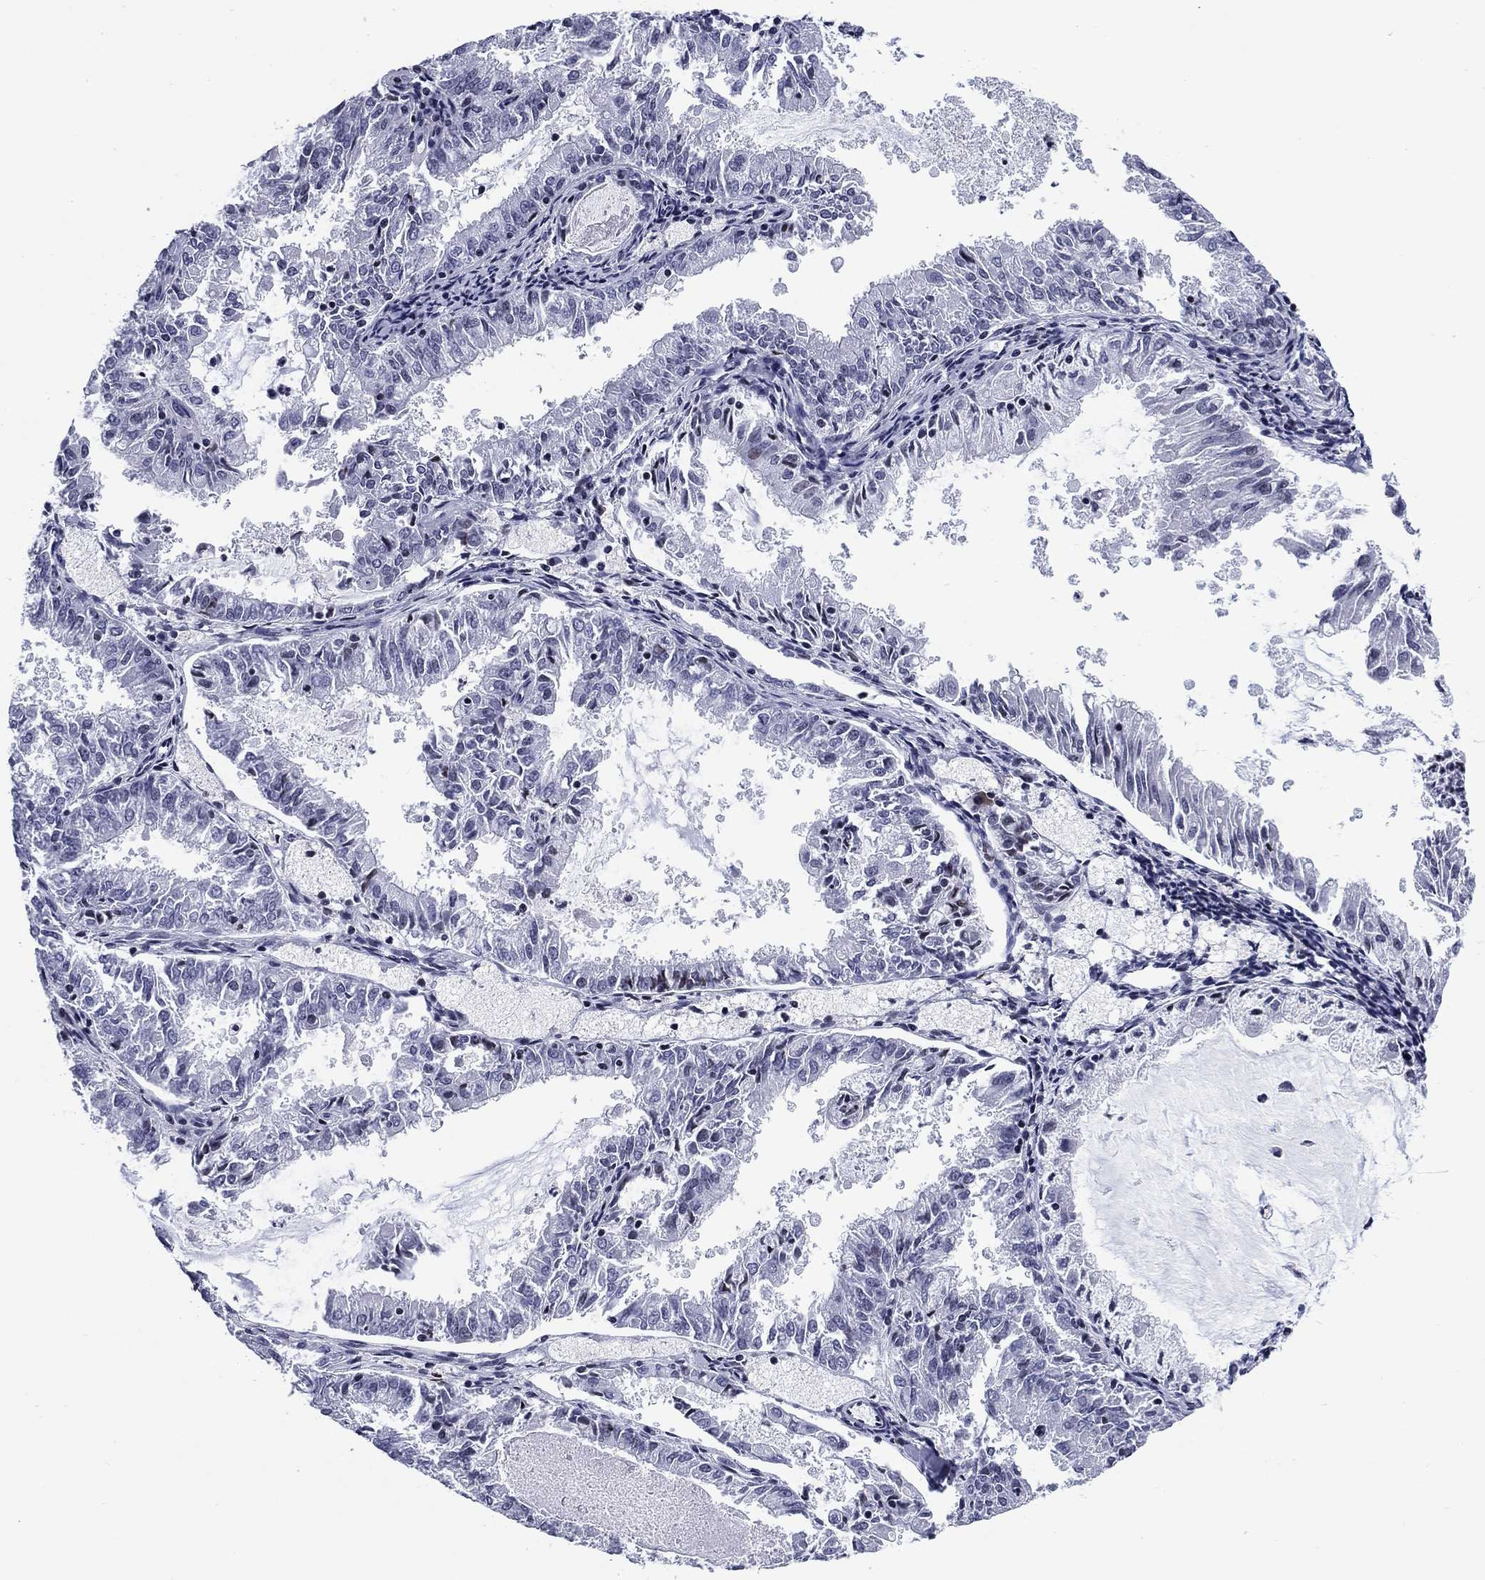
{"staining": {"intensity": "negative", "quantity": "none", "location": "none"}, "tissue": "endometrial cancer", "cell_type": "Tumor cells", "image_type": "cancer", "snomed": [{"axis": "morphology", "description": "Adenocarcinoma, NOS"}, {"axis": "topography", "description": "Endometrium"}], "caption": "A micrograph of endometrial cancer (adenocarcinoma) stained for a protein exhibits no brown staining in tumor cells.", "gene": "CCDC144A", "patient": {"sex": "female", "age": 57}}